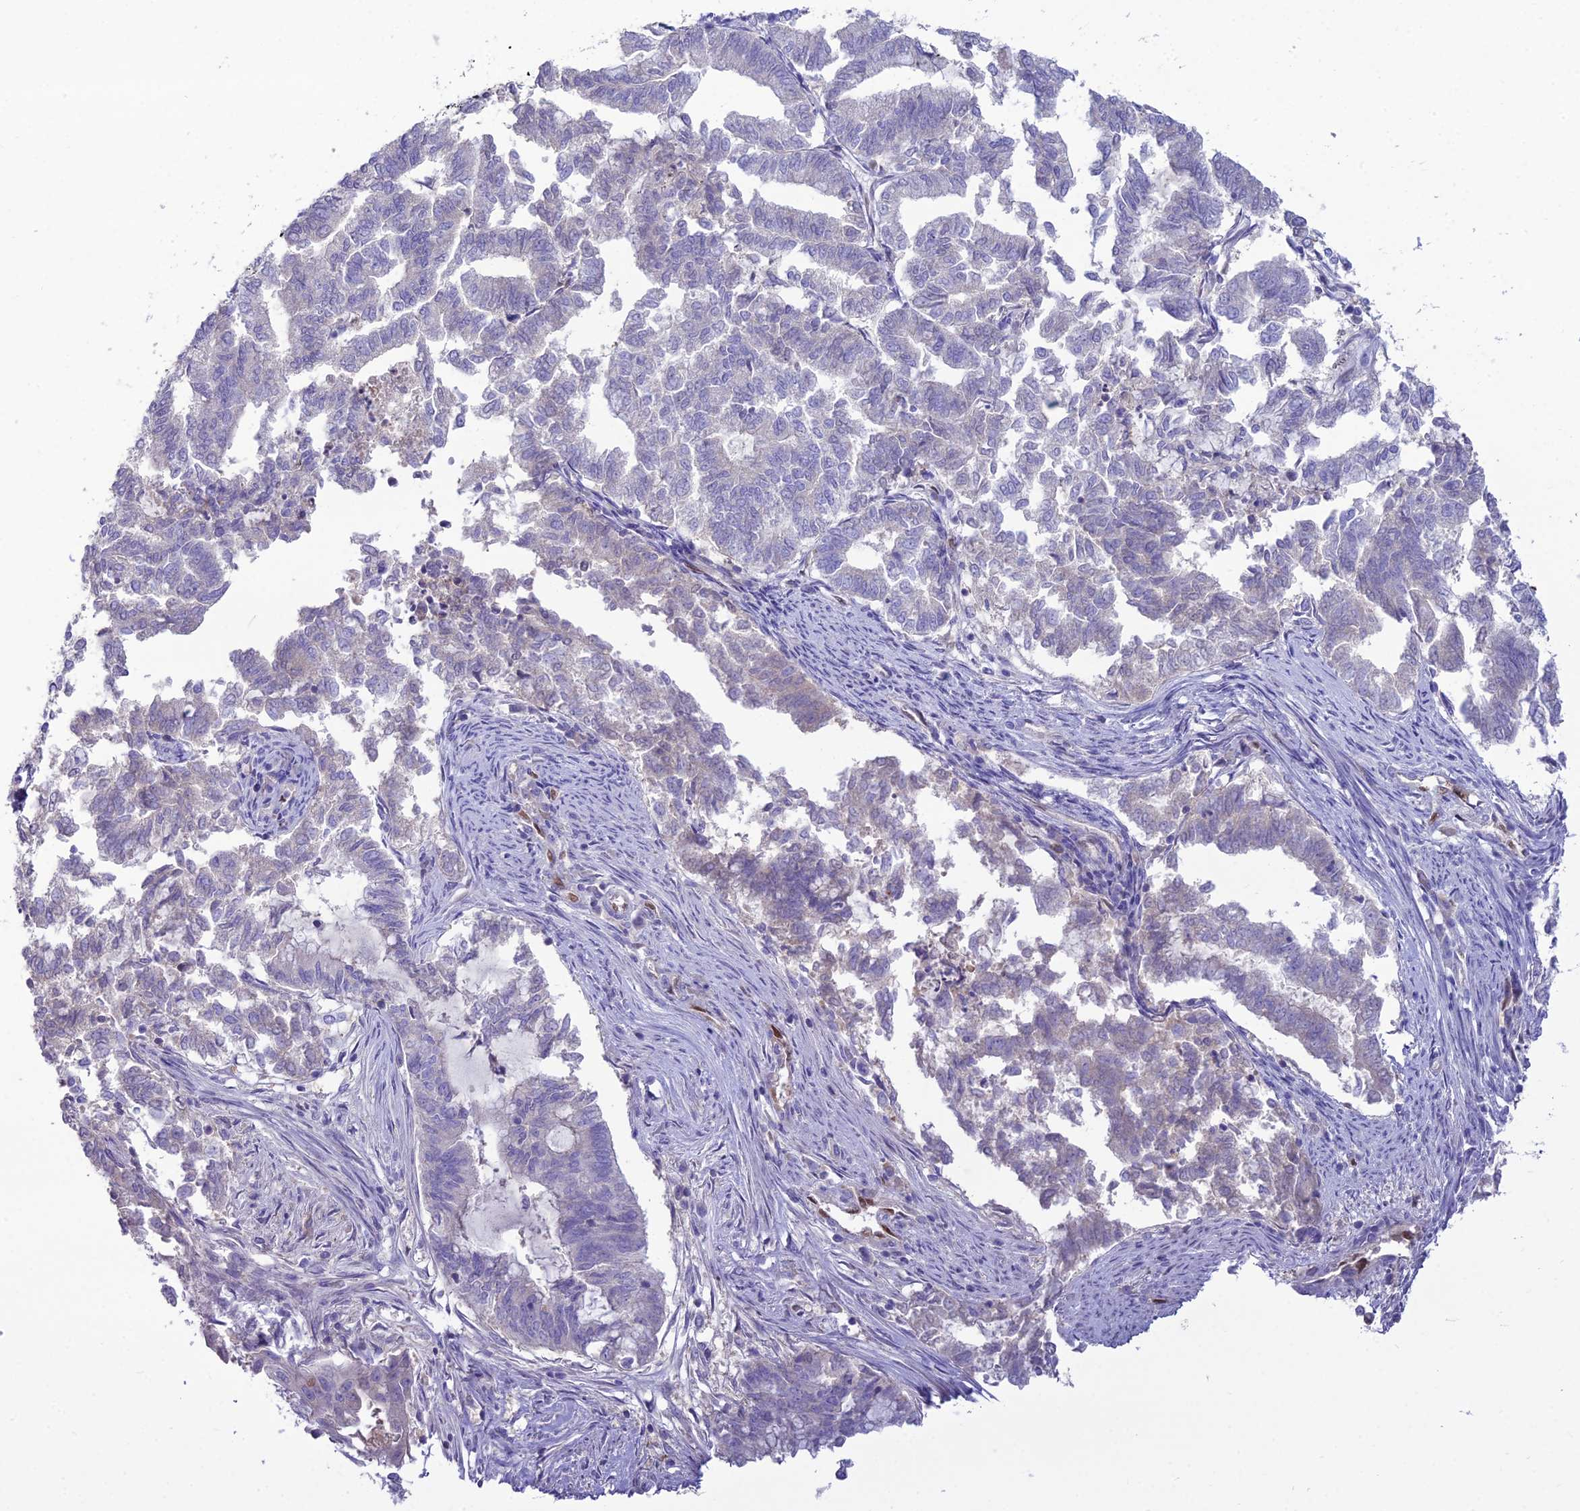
{"staining": {"intensity": "negative", "quantity": "none", "location": "none"}, "tissue": "endometrial cancer", "cell_type": "Tumor cells", "image_type": "cancer", "snomed": [{"axis": "morphology", "description": "Adenocarcinoma, NOS"}, {"axis": "topography", "description": "Endometrium"}], "caption": "A high-resolution histopathology image shows IHC staining of endometrial cancer, which shows no significant positivity in tumor cells.", "gene": "NOVA2", "patient": {"sex": "female", "age": 79}}